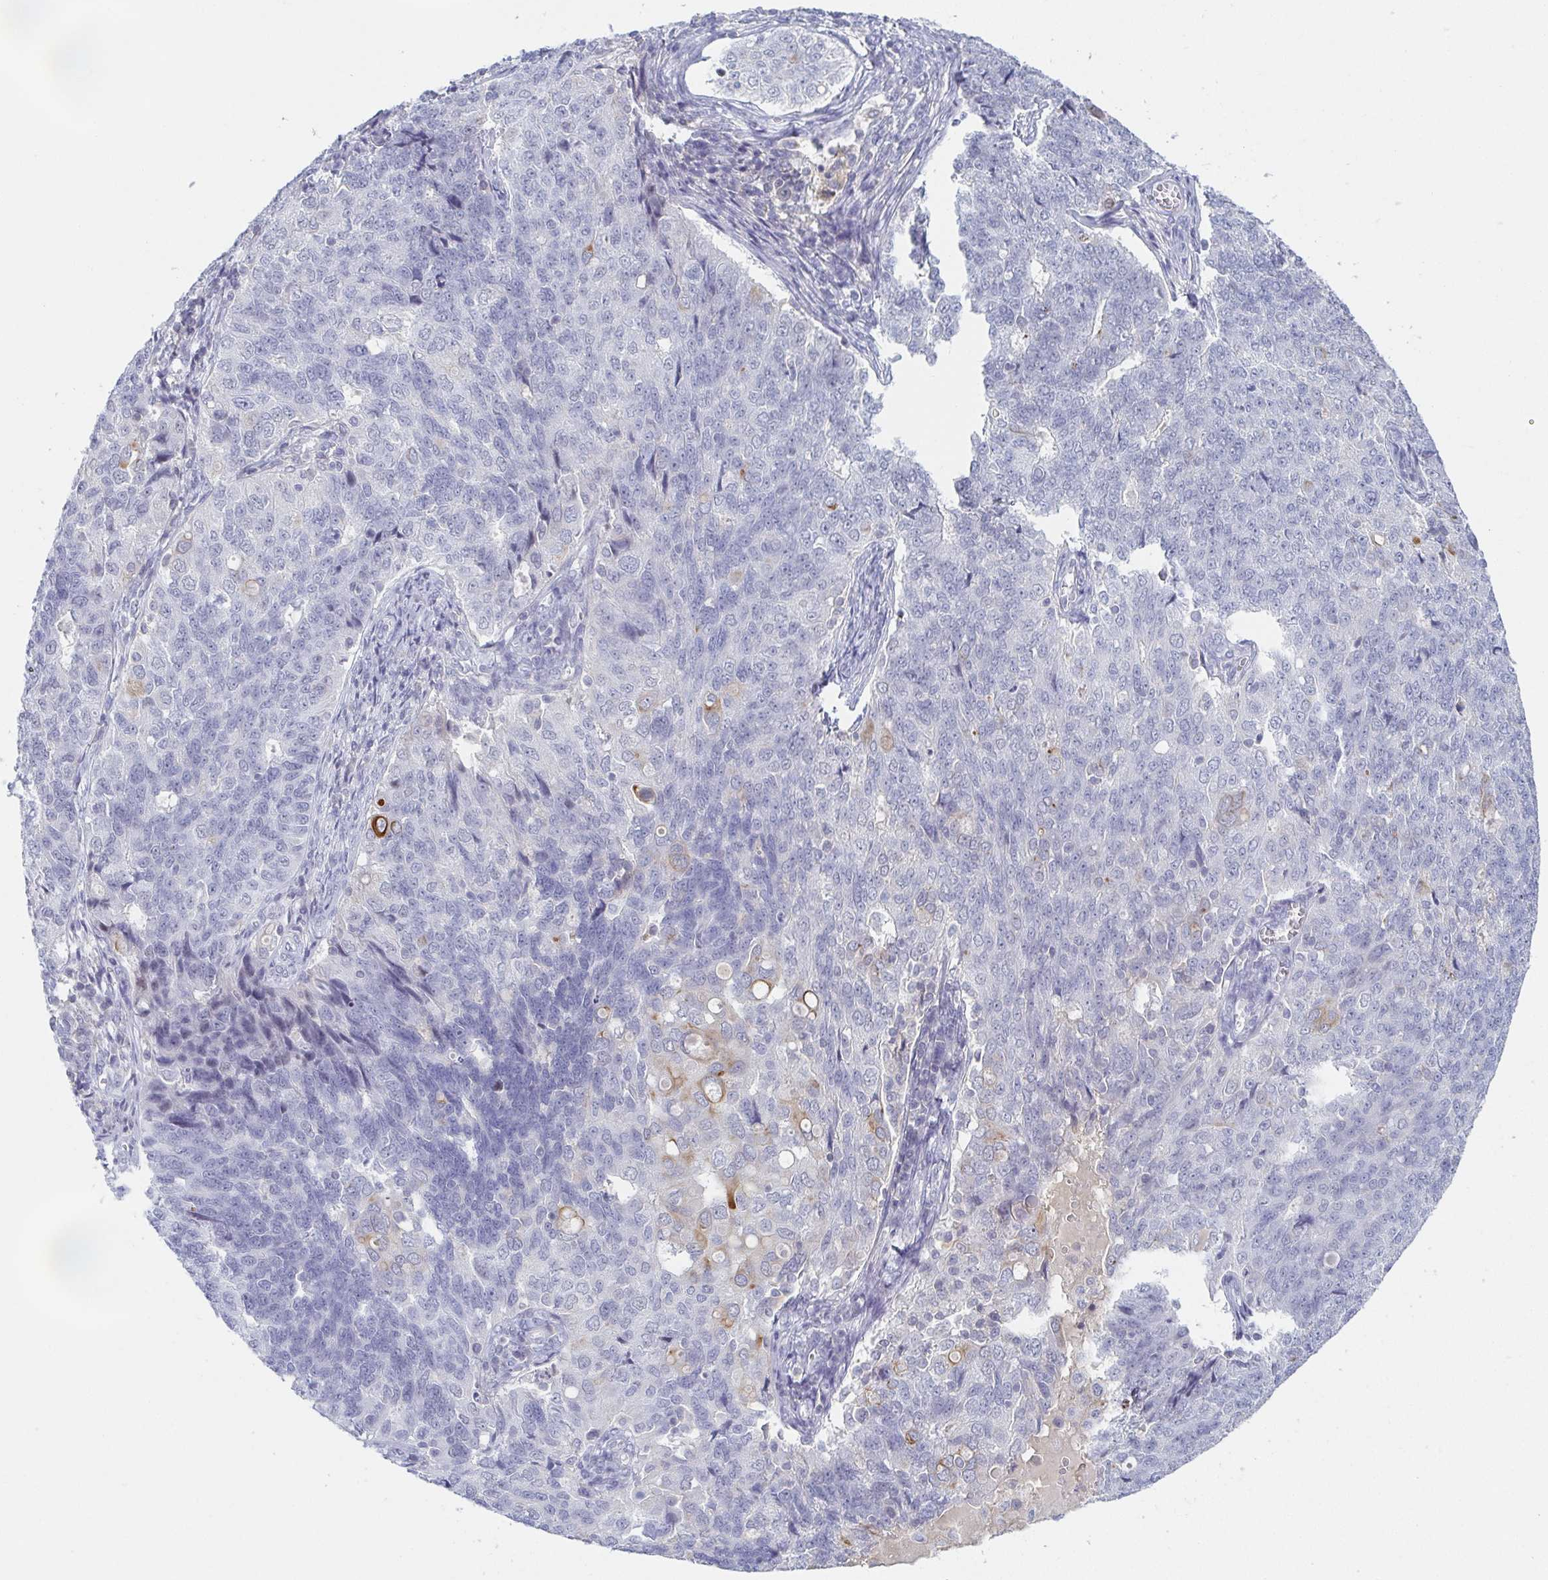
{"staining": {"intensity": "negative", "quantity": "none", "location": "none"}, "tissue": "endometrial cancer", "cell_type": "Tumor cells", "image_type": "cancer", "snomed": [{"axis": "morphology", "description": "Adenocarcinoma, NOS"}, {"axis": "topography", "description": "Endometrium"}], "caption": "DAB (3,3'-diaminobenzidine) immunohistochemical staining of endometrial cancer reveals no significant staining in tumor cells. (Brightfield microscopy of DAB immunohistochemistry at high magnification).", "gene": "RHOV", "patient": {"sex": "female", "age": 43}}